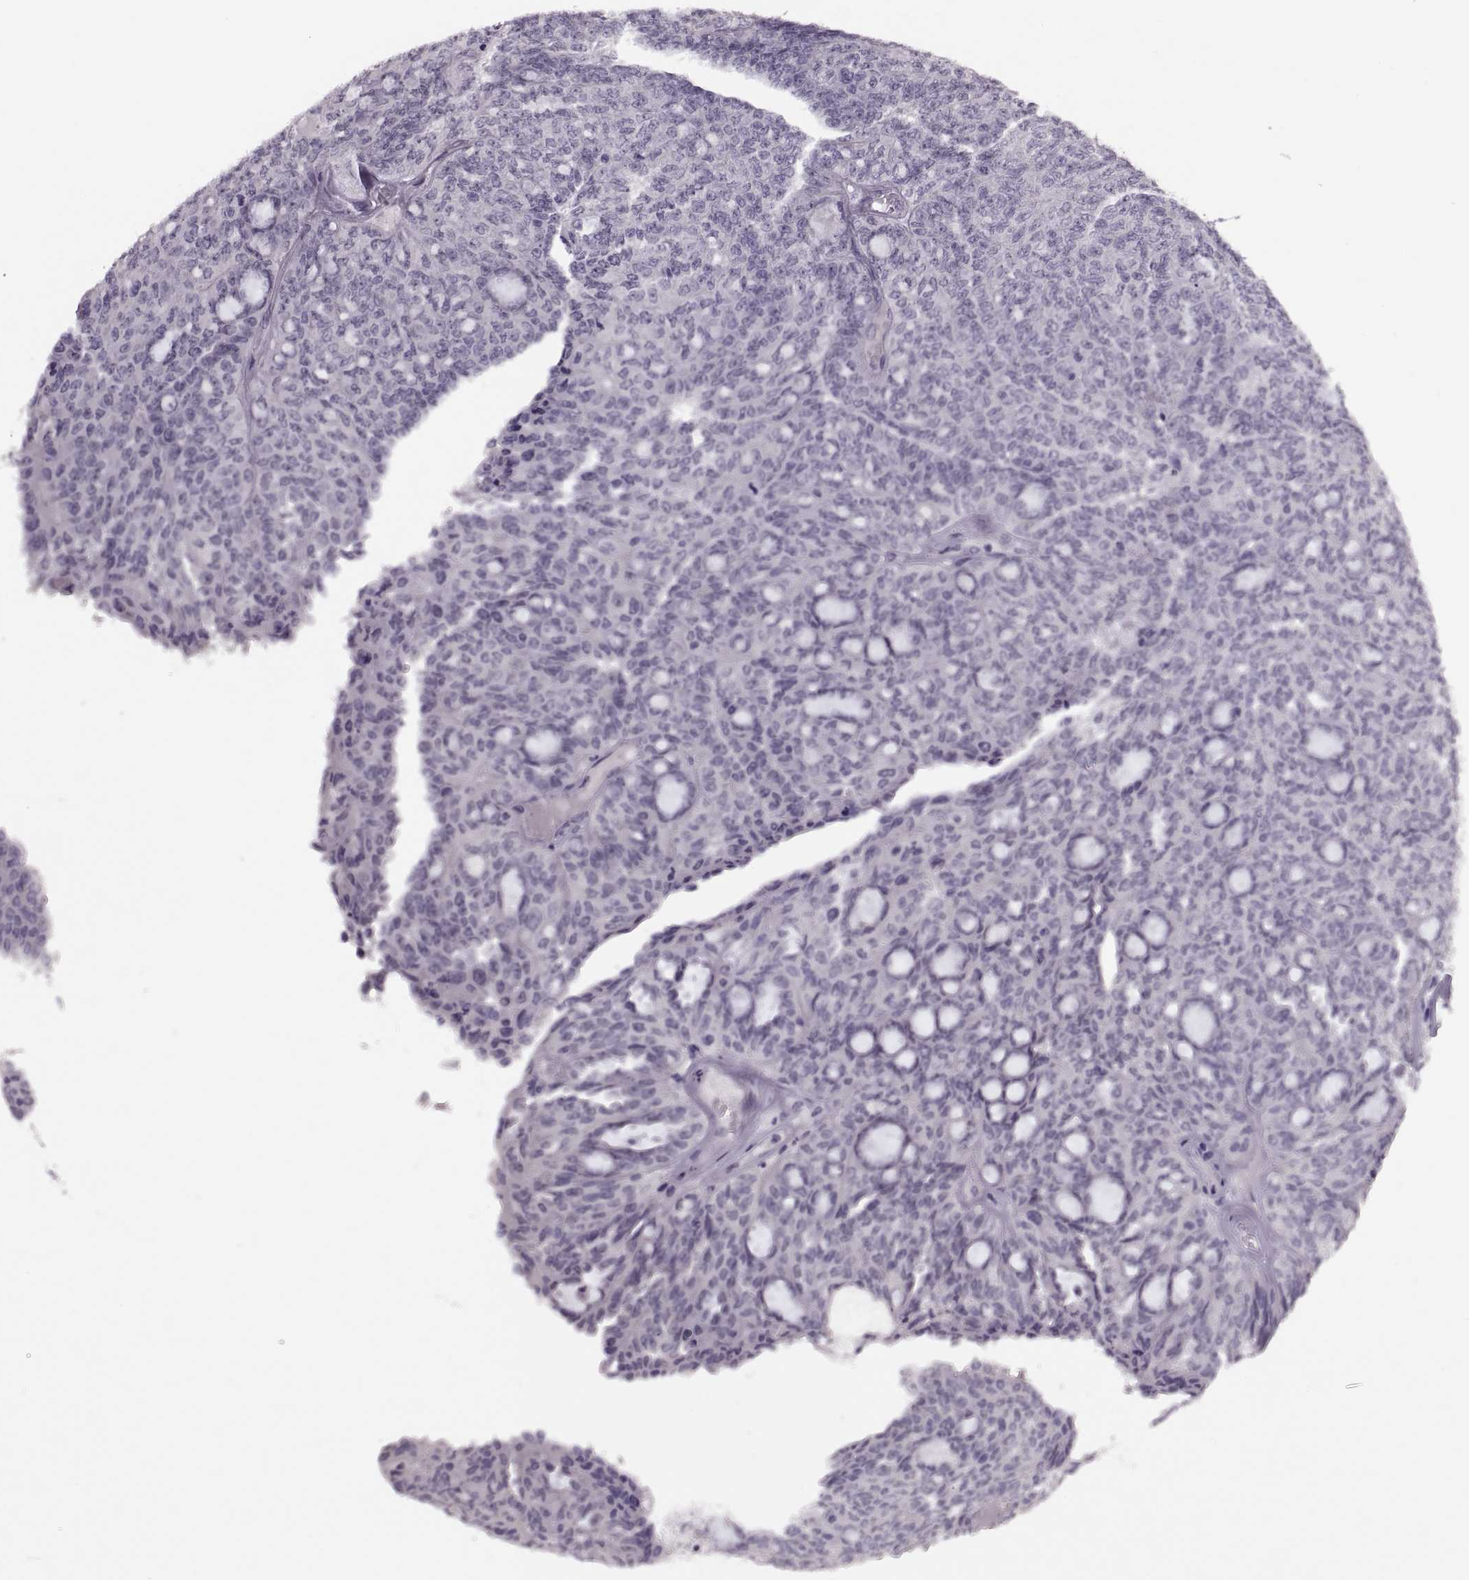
{"staining": {"intensity": "negative", "quantity": "none", "location": "none"}, "tissue": "ovarian cancer", "cell_type": "Tumor cells", "image_type": "cancer", "snomed": [{"axis": "morphology", "description": "Cystadenocarcinoma, serous, NOS"}, {"axis": "topography", "description": "Ovary"}], "caption": "Immunohistochemical staining of human ovarian cancer (serous cystadenocarcinoma) exhibits no significant positivity in tumor cells.", "gene": "PAGE5", "patient": {"sex": "female", "age": 71}}